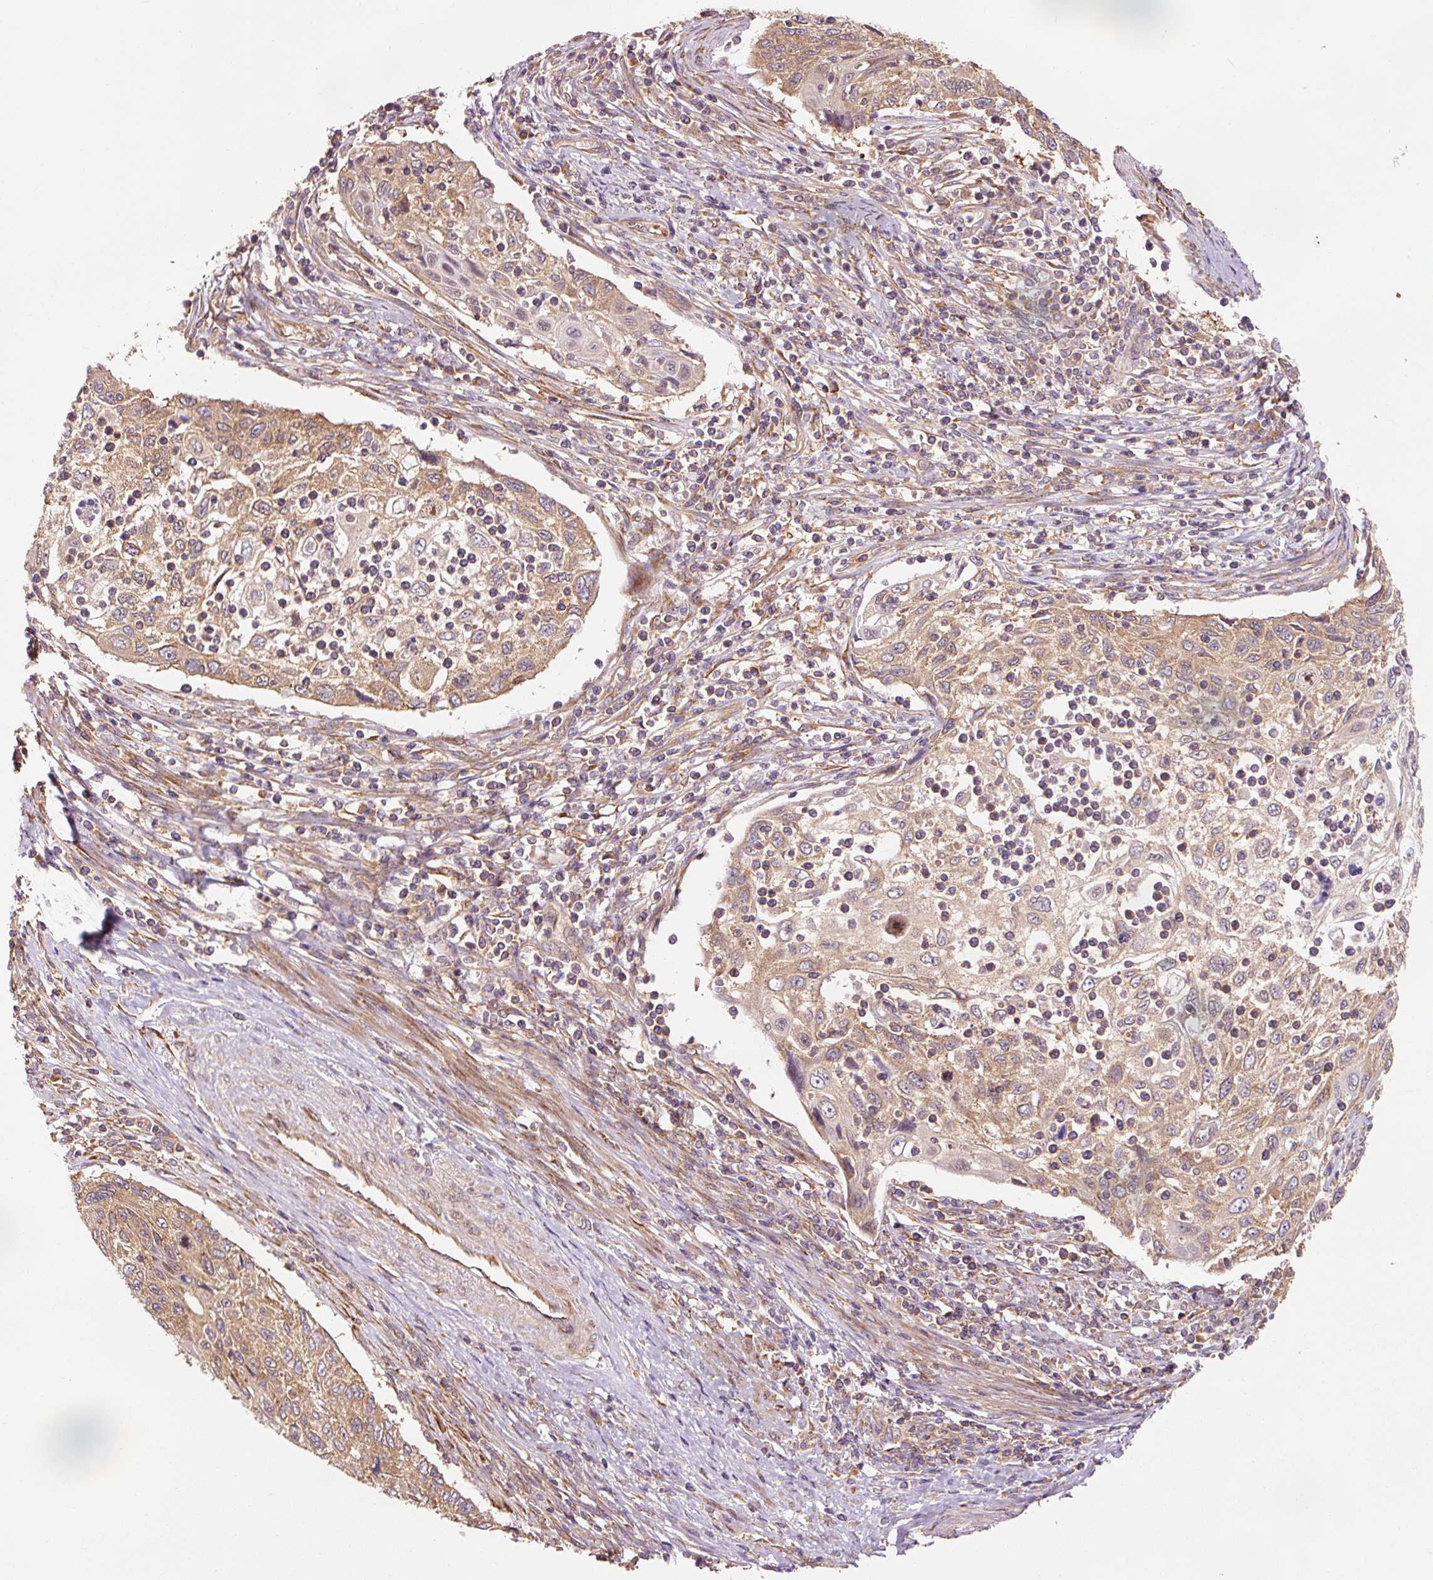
{"staining": {"intensity": "moderate", "quantity": "25%-75%", "location": "cytoplasmic/membranous"}, "tissue": "cervical cancer", "cell_type": "Tumor cells", "image_type": "cancer", "snomed": [{"axis": "morphology", "description": "Squamous cell carcinoma, NOS"}, {"axis": "topography", "description": "Cervix"}], "caption": "Immunohistochemical staining of cervical cancer demonstrates medium levels of moderate cytoplasmic/membranous protein positivity in about 25%-75% of tumor cells.", "gene": "PDAP1", "patient": {"sex": "female", "age": 70}}